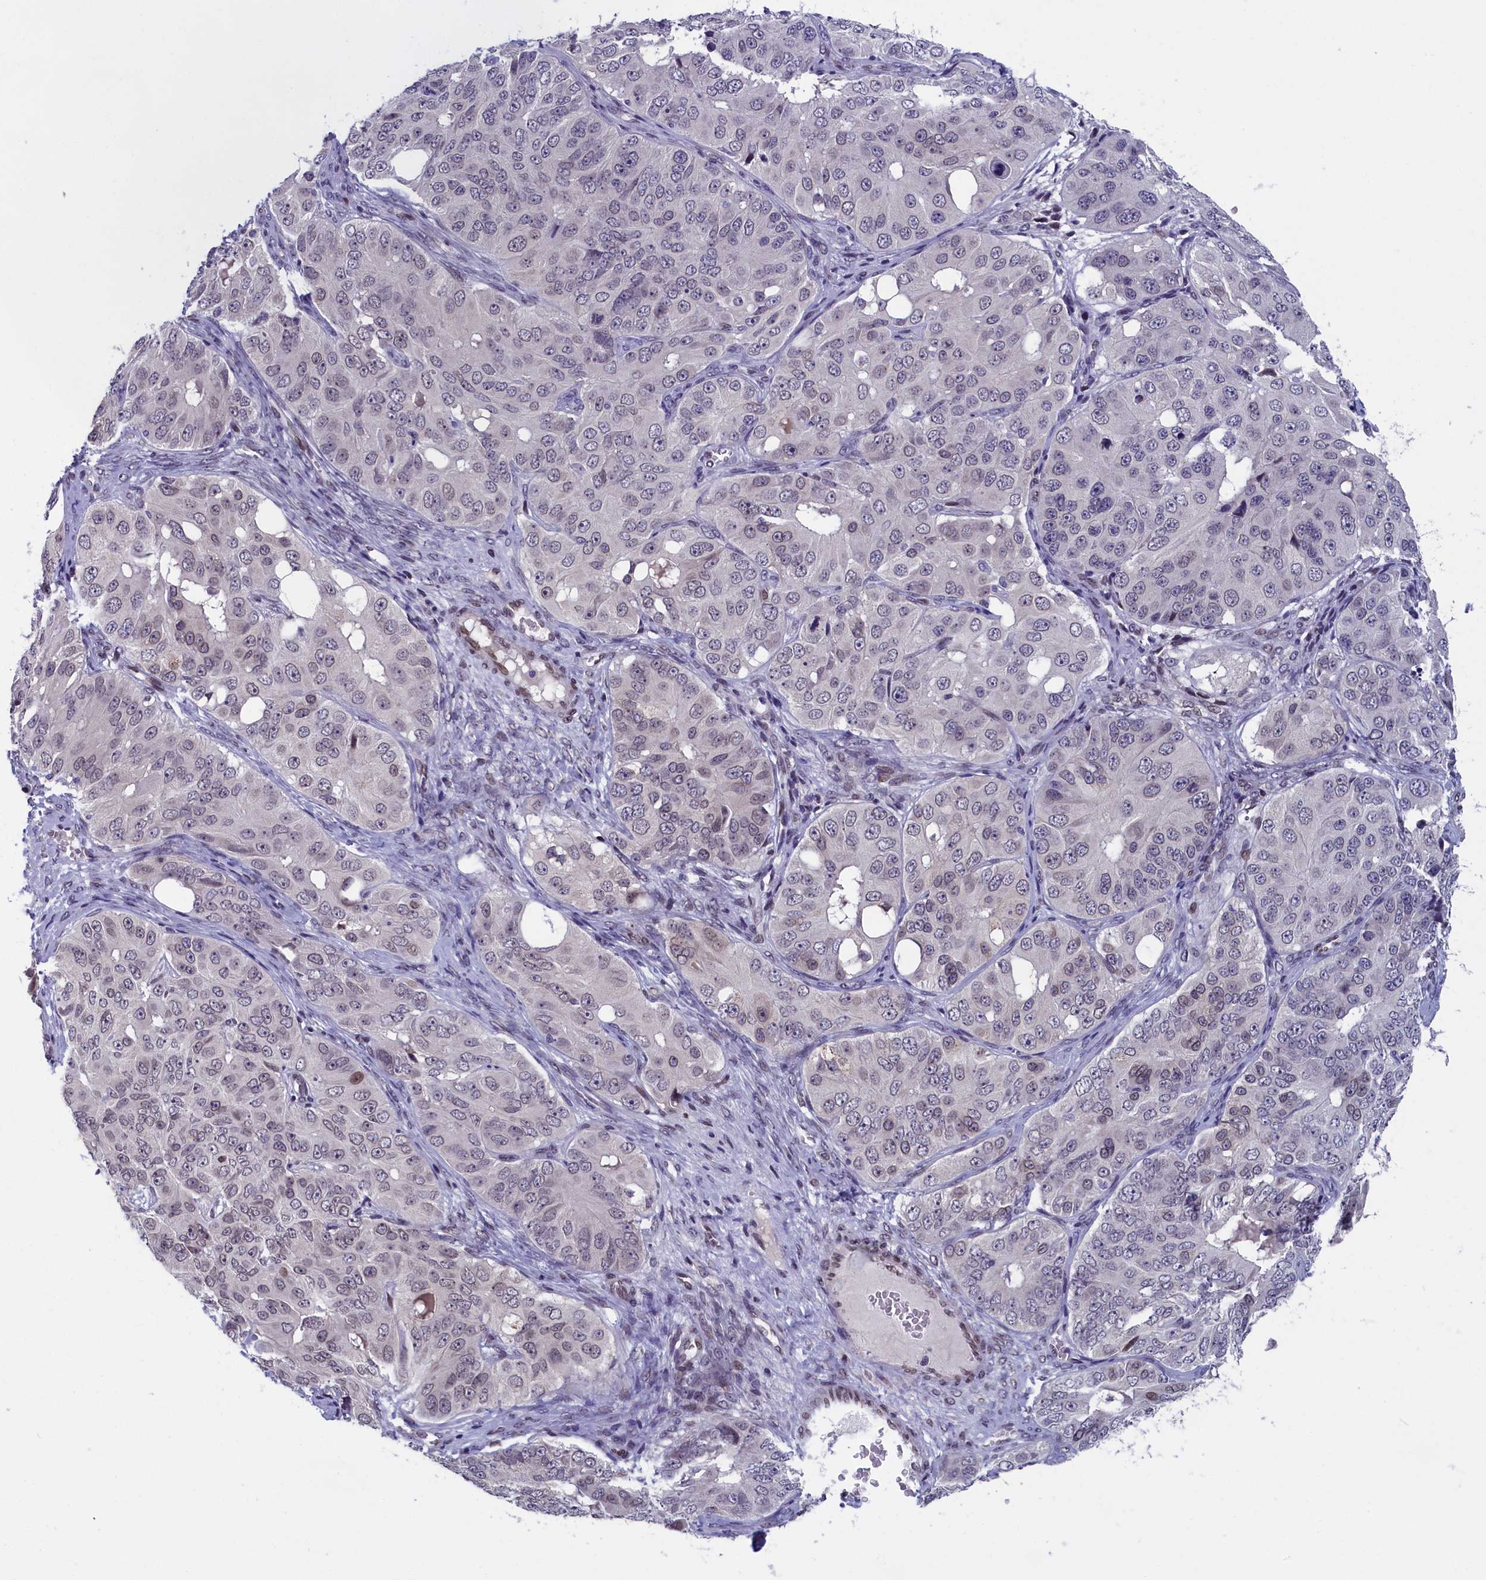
{"staining": {"intensity": "negative", "quantity": "none", "location": "none"}, "tissue": "ovarian cancer", "cell_type": "Tumor cells", "image_type": "cancer", "snomed": [{"axis": "morphology", "description": "Carcinoma, endometroid"}, {"axis": "topography", "description": "Ovary"}], "caption": "Ovarian cancer was stained to show a protein in brown. There is no significant positivity in tumor cells.", "gene": "GPSM1", "patient": {"sex": "female", "age": 51}}